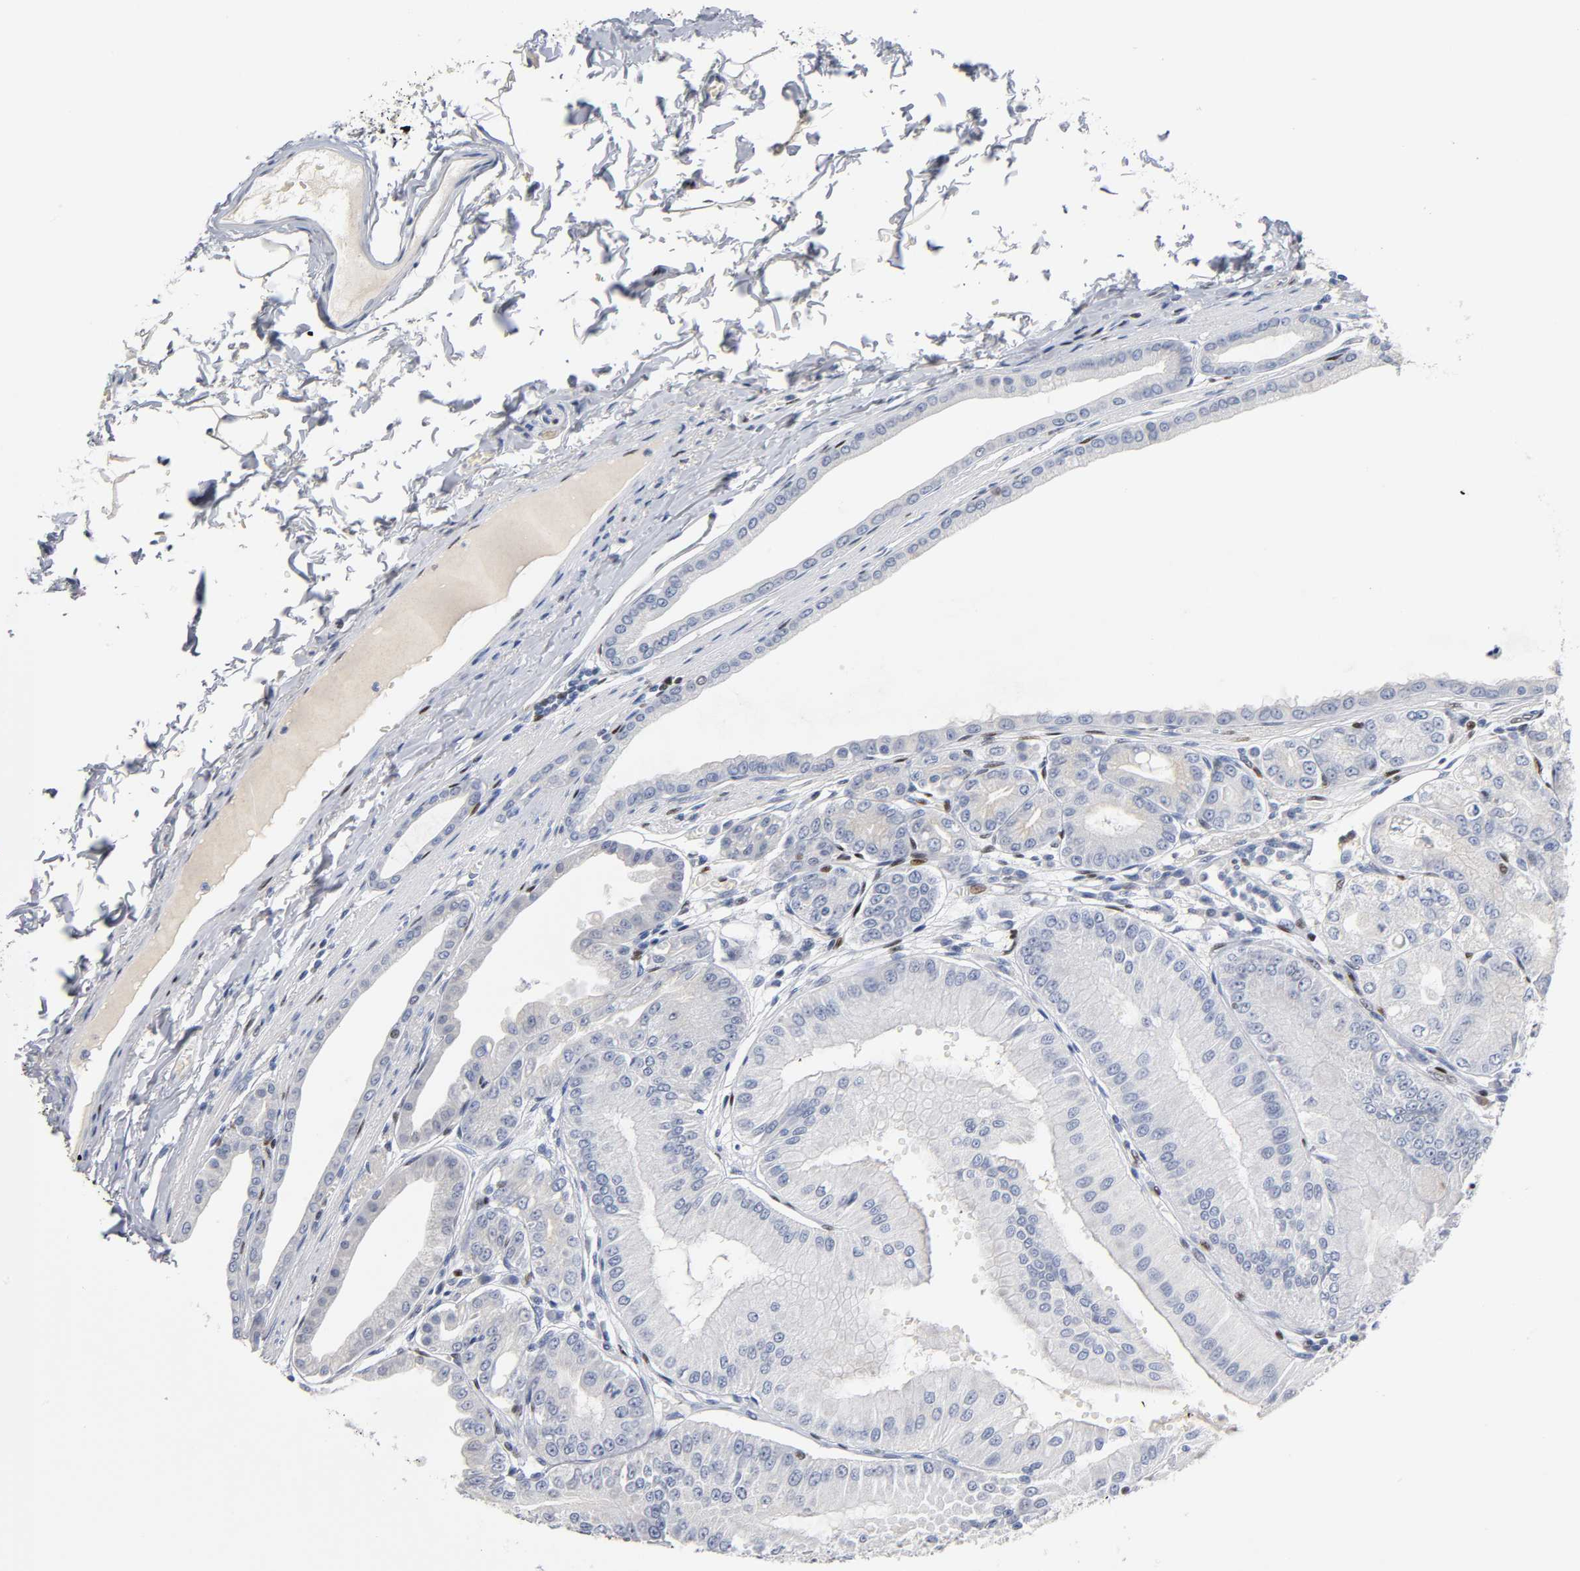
{"staining": {"intensity": "negative", "quantity": "none", "location": "none"}, "tissue": "stomach", "cell_type": "Glandular cells", "image_type": "normal", "snomed": [{"axis": "morphology", "description": "Normal tissue, NOS"}, {"axis": "topography", "description": "Stomach, lower"}], "caption": "Immunohistochemistry (IHC) photomicrograph of normal human stomach stained for a protein (brown), which demonstrates no staining in glandular cells.", "gene": "SP3", "patient": {"sex": "male", "age": 71}}